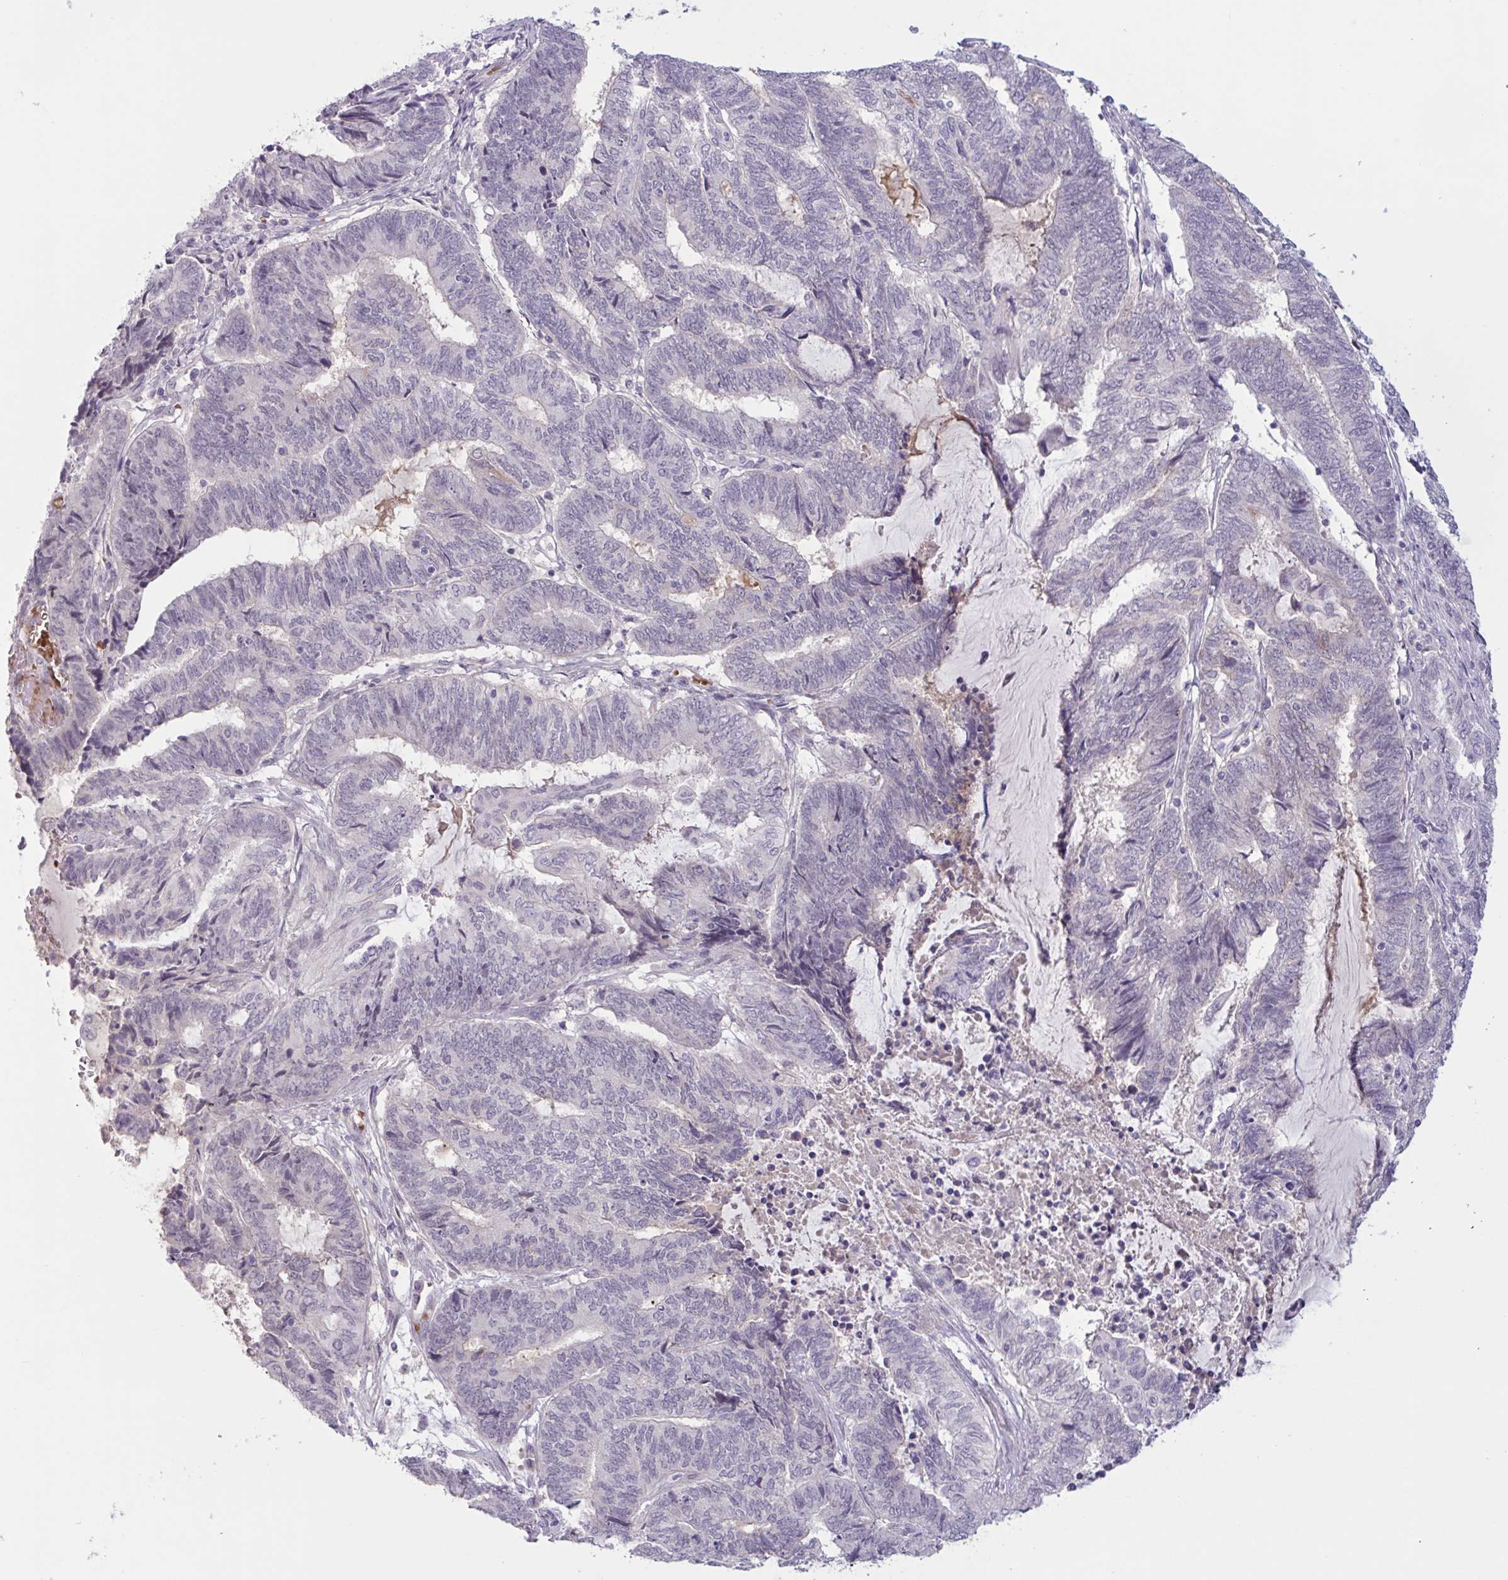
{"staining": {"intensity": "negative", "quantity": "none", "location": "none"}, "tissue": "endometrial cancer", "cell_type": "Tumor cells", "image_type": "cancer", "snomed": [{"axis": "morphology", "description": "Adenocarcinoma, NOS"}, {"axis": "topography", "description": "Uterus"}, {"axis": "topography", "description": "Endometrium"}], "caption": "Tumor cells show no significant positivity in endometrial cancer.", "gene": "RFPL4B", "patient": {"sex": "female", "age": 70}}